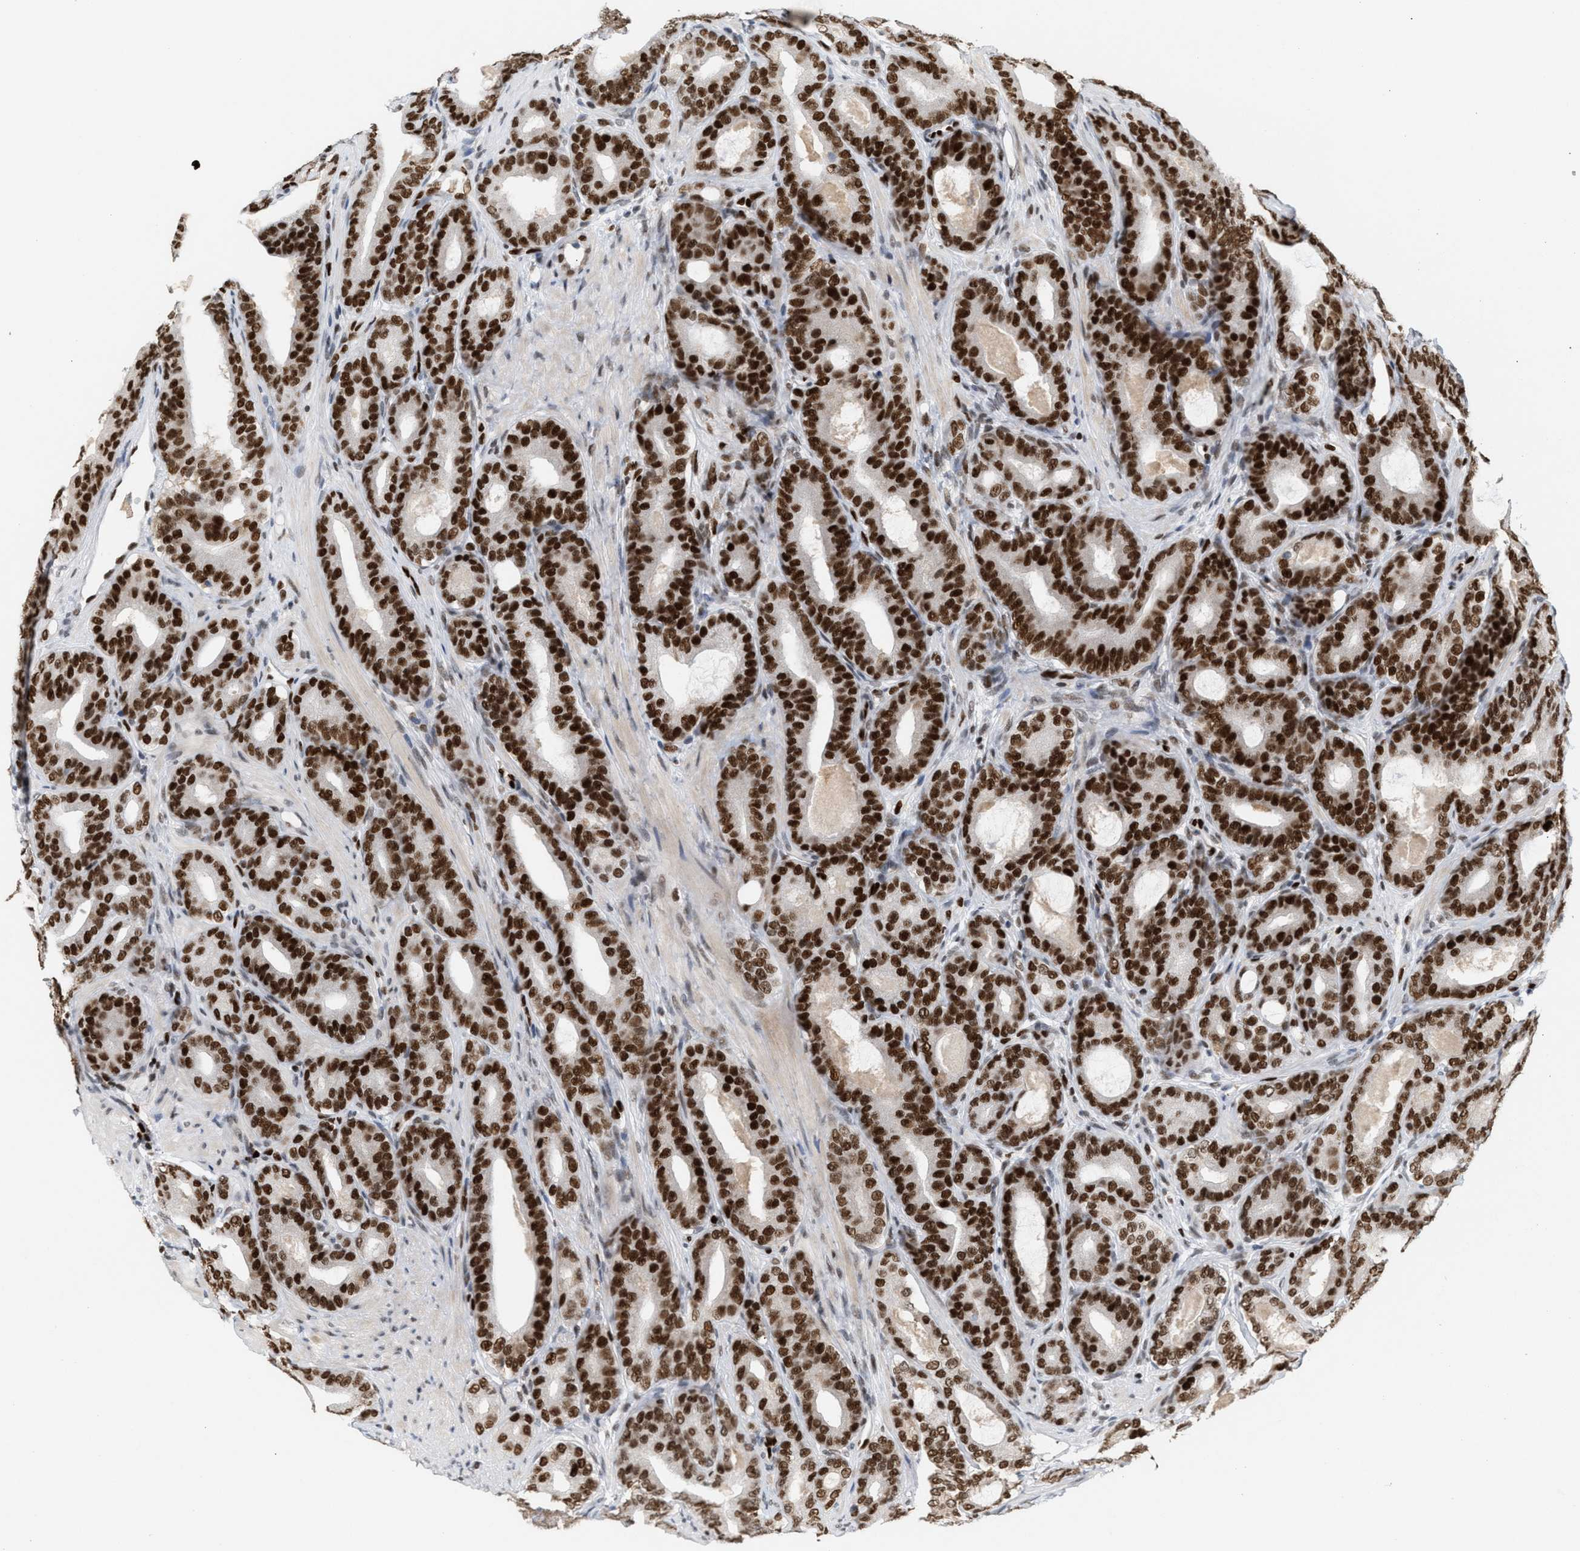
{"staining": {"intensity": "strong", "quantity": ">75%", "location": "nuclear"}, "tissue": "prostate cancer", "cell_type": "Tumor cells", "image_type": "cancer", "snomed": [{"axis": "morphology", "description": "Adenocarcinoma, High grade"}, {"axis": "topography", "description": "Prostate"}], "caption": "Human prostate cancer (adenocarcinoma (high-grade)) stained for a protein (brown) exhibits strong nuclear positive expression in about >75% of tumor cells.", "gene": "RNASEK-C17orf49", "patient": {"sex": "male", "age": 60}}